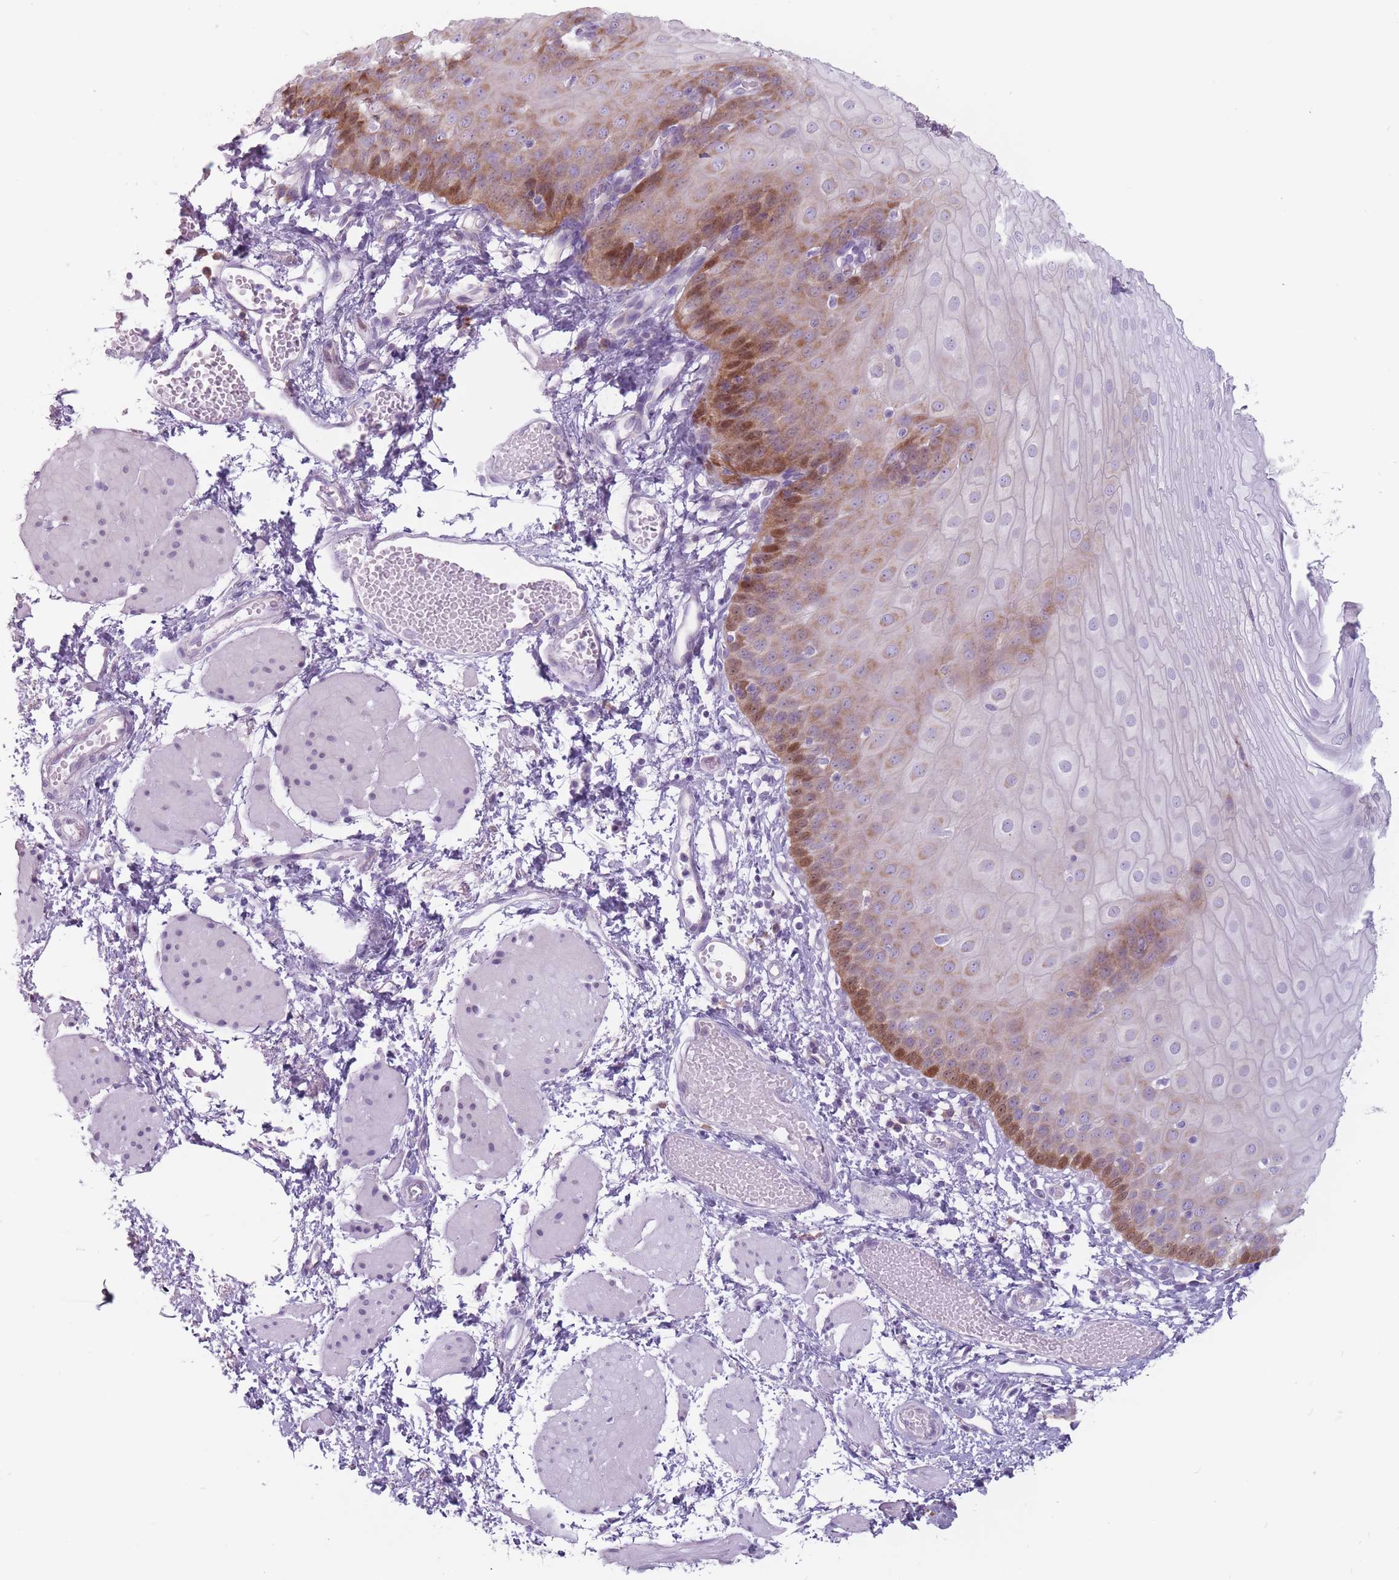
{"staining": {"intensity": "moderate", "quantity": "25%-75%", "location": "cytoplasmic/membranous"}, "tissue": "esophagus", "cell_type": "Squamous epithelial cells", "image_type": "normal", "snomed": [{"axis": "morphology", "description": "Normal tissue, NOS"}, {"axis": "topography", "description": "Esophagus"}], "caption": "Protein expression analysis of unremarkable esophagus demonstrates moderate cytoplasmic/membranous positivity in about 25%-75% of squamous epithelial cells. (Stains: DAB in brown, nuclei in blue, Microscopy: brightfield microscopy at high magnification).", "gene": "RPL18", "patient": {"sex": "male", "age": 69}}